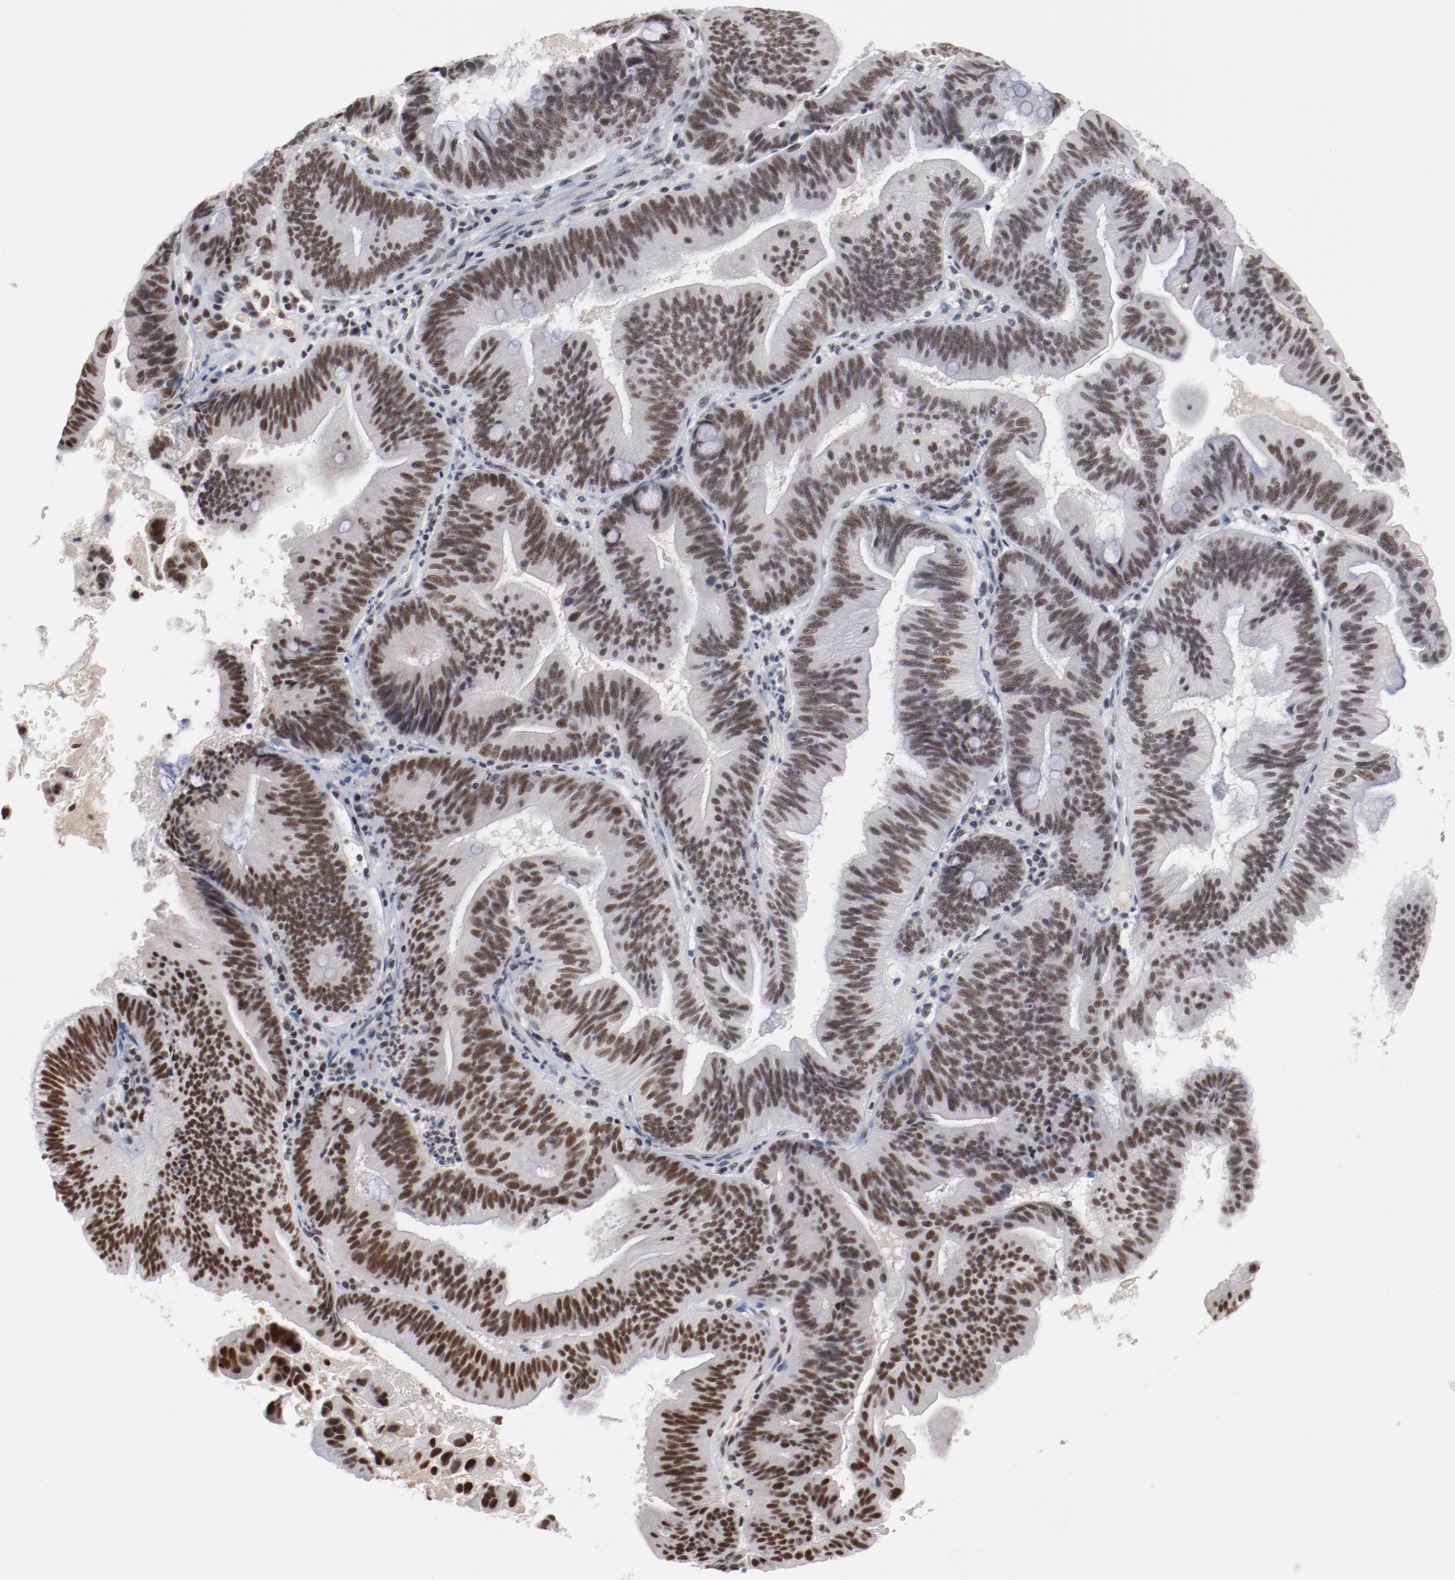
{"staining": {"intensity": "moderate", "quantity": ">75%", "location": "nuclear"}, "tissue": "pancreatic cancer", "cell_type": "Tumor cells", "image_type": "cancer", "snomed": [{"axis": "morphology", "description": "Adenocarcinoma, NOS"}, {"axis": "topography", "description": "Pancreas"}], "caption": "Pancreatic cancer (adenocarcinoma) stained for a protein (brown) shows moderate nuclear positive positivity in approximately >75% of tumor cells.", "gene": "BUB3", "patient": {"sex": "male", "age": 82}}